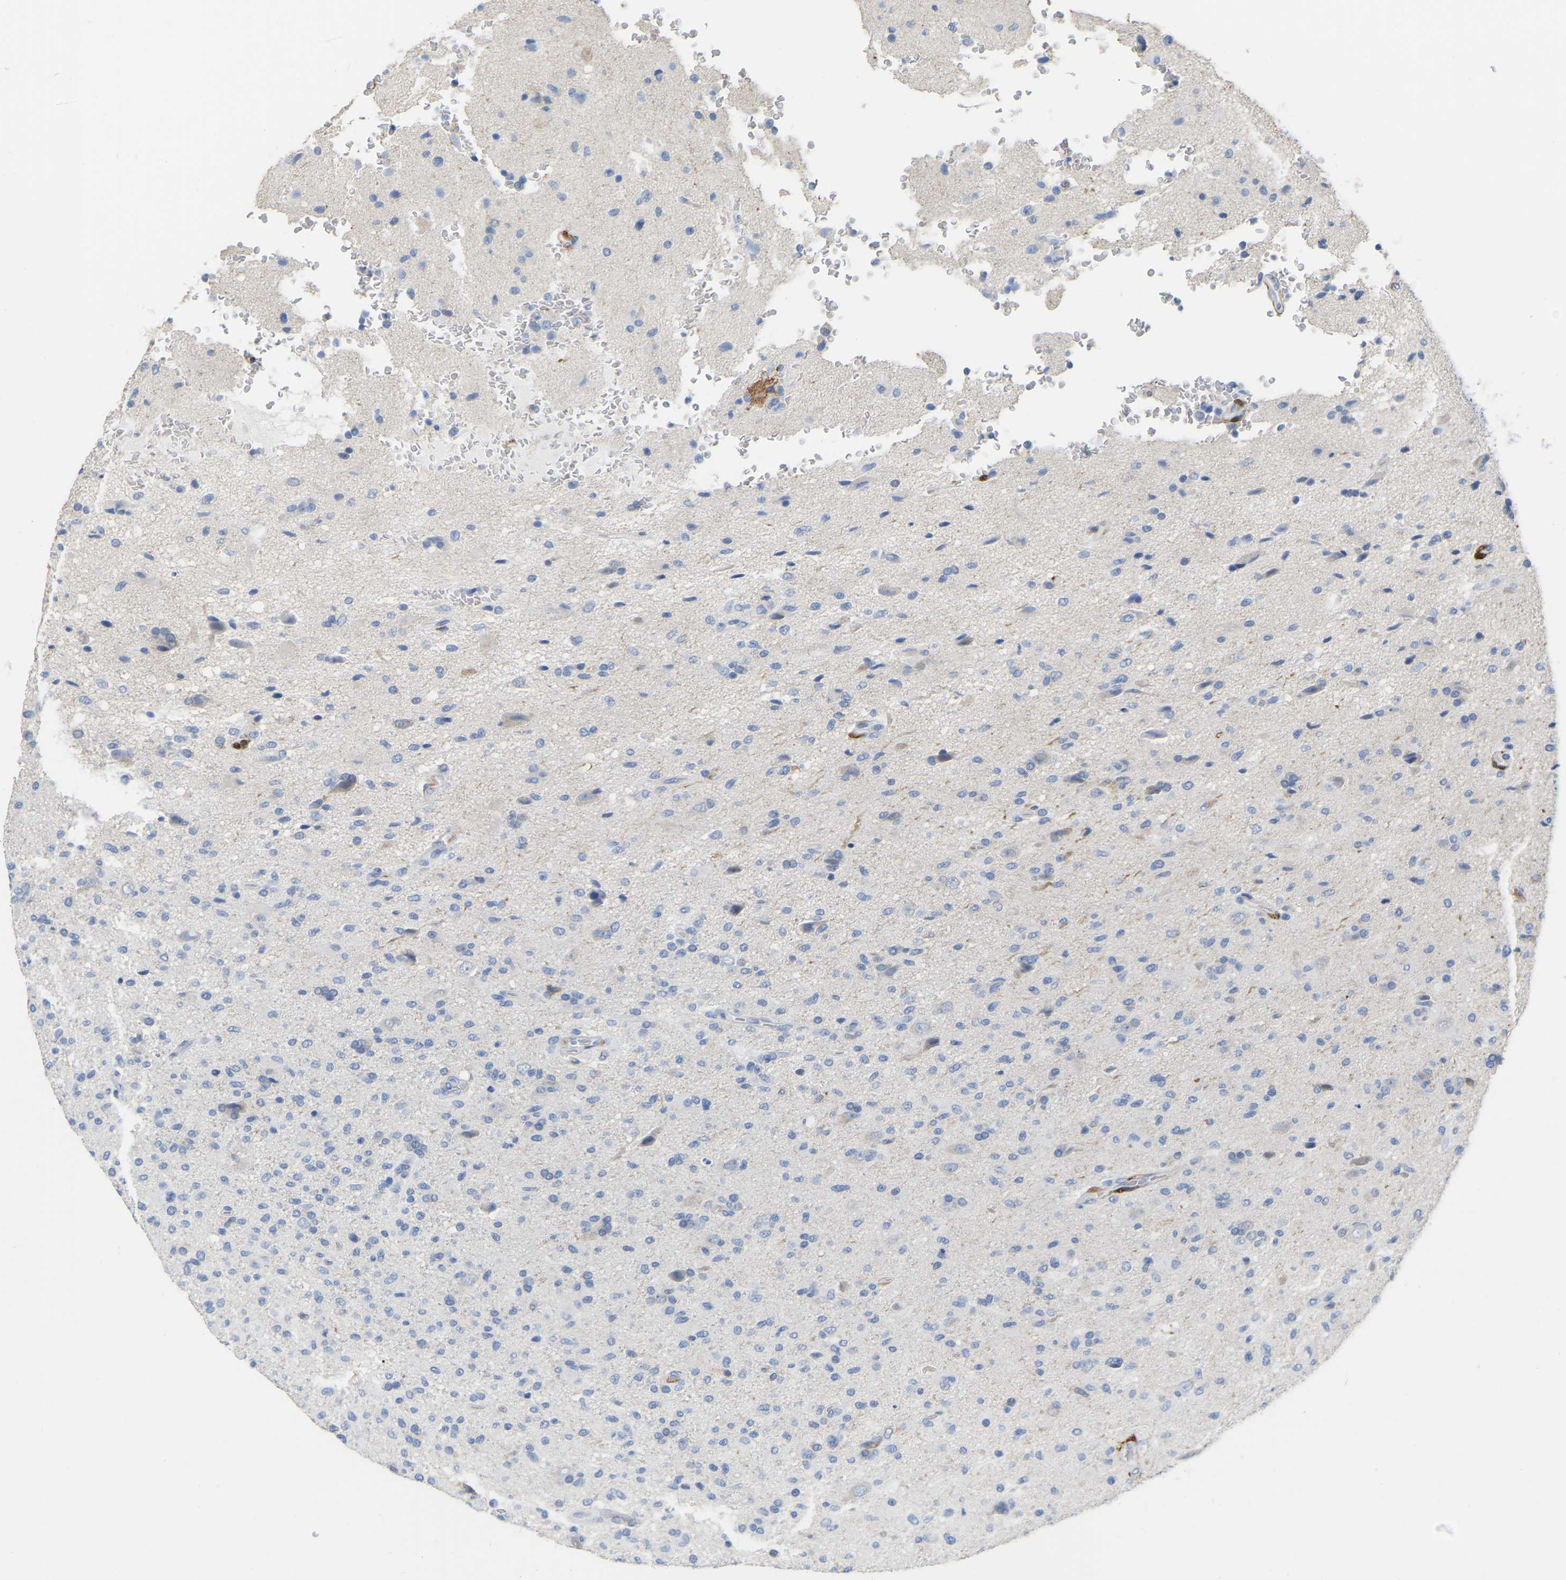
{"staining": {"intensity": "negative", "quantity": "none", "location": "none"}, "tissue": "glioma", "cell_type": "Tumor cells", "image_type": "cancer", "snomed": [{"axis": "morphology", "description": "Glioma, malignant, High grade"}, {"axis": "topography", "description": "Brain"}], "caption": "Glioma stained for a protein using immunohistochemistry (IHC) displays no positivity tumor cells.", "gene": "ULBP2", "patient": {"sex": "male", "age": 71}}